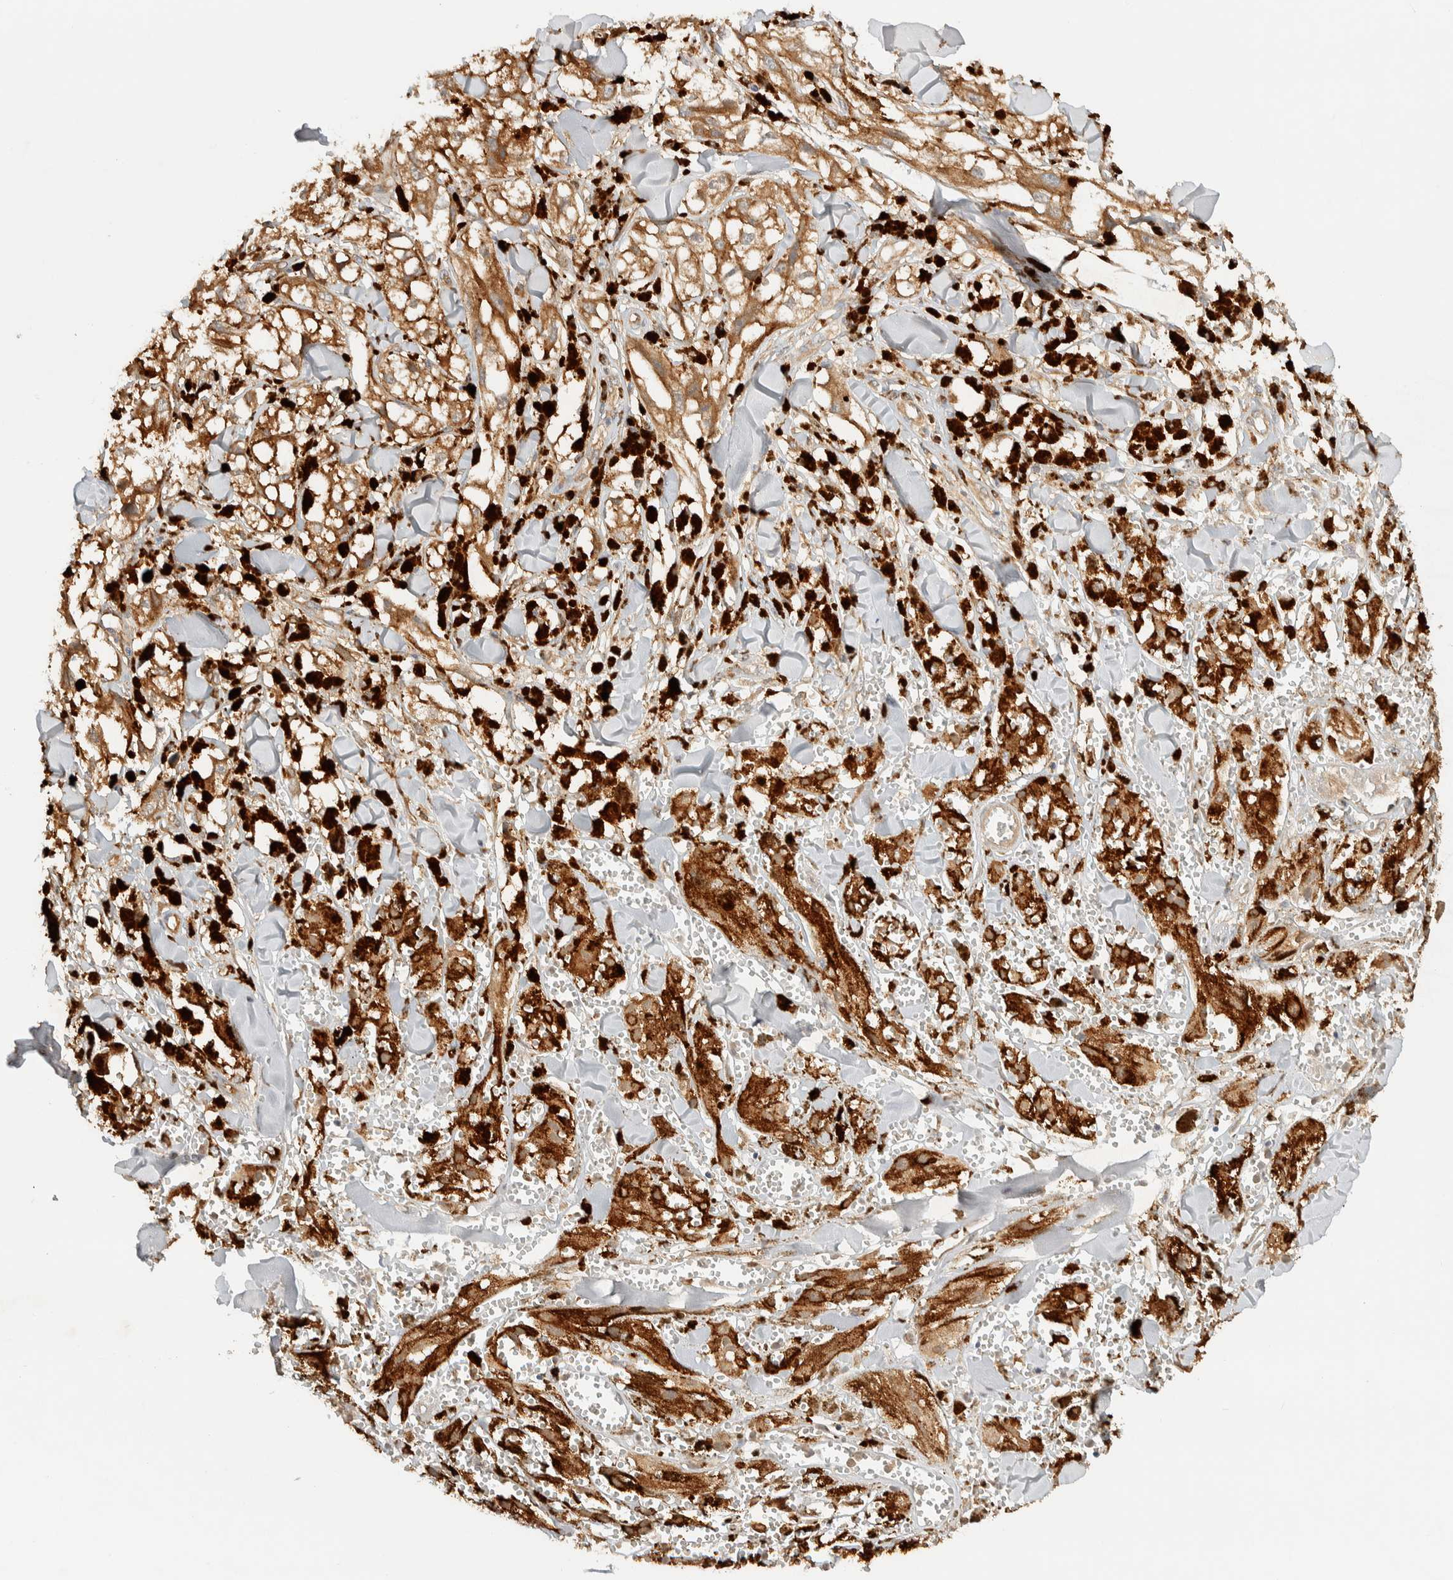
{"staining": {"intensity": "moderate", "quantity": ">75%", "location": "cytoplasmic/membranous"}, "tissue": "melanoma", "cell_type": "Tumor cells", "image_type": "cancer", "snomed": [{"axis": "morphology", "description": "Malignant melanoma, NOS"}, {"axis": "topography", "description": "Skin"}], "caption": "Immunohistochemical staining of human melanoma demonstrates medium levels of moderate cytoplasmic/membranous protein staining in about >75% of tumor cells.", "gene": "TMEM192", "patient": {"sex": "male", "age": 88}}